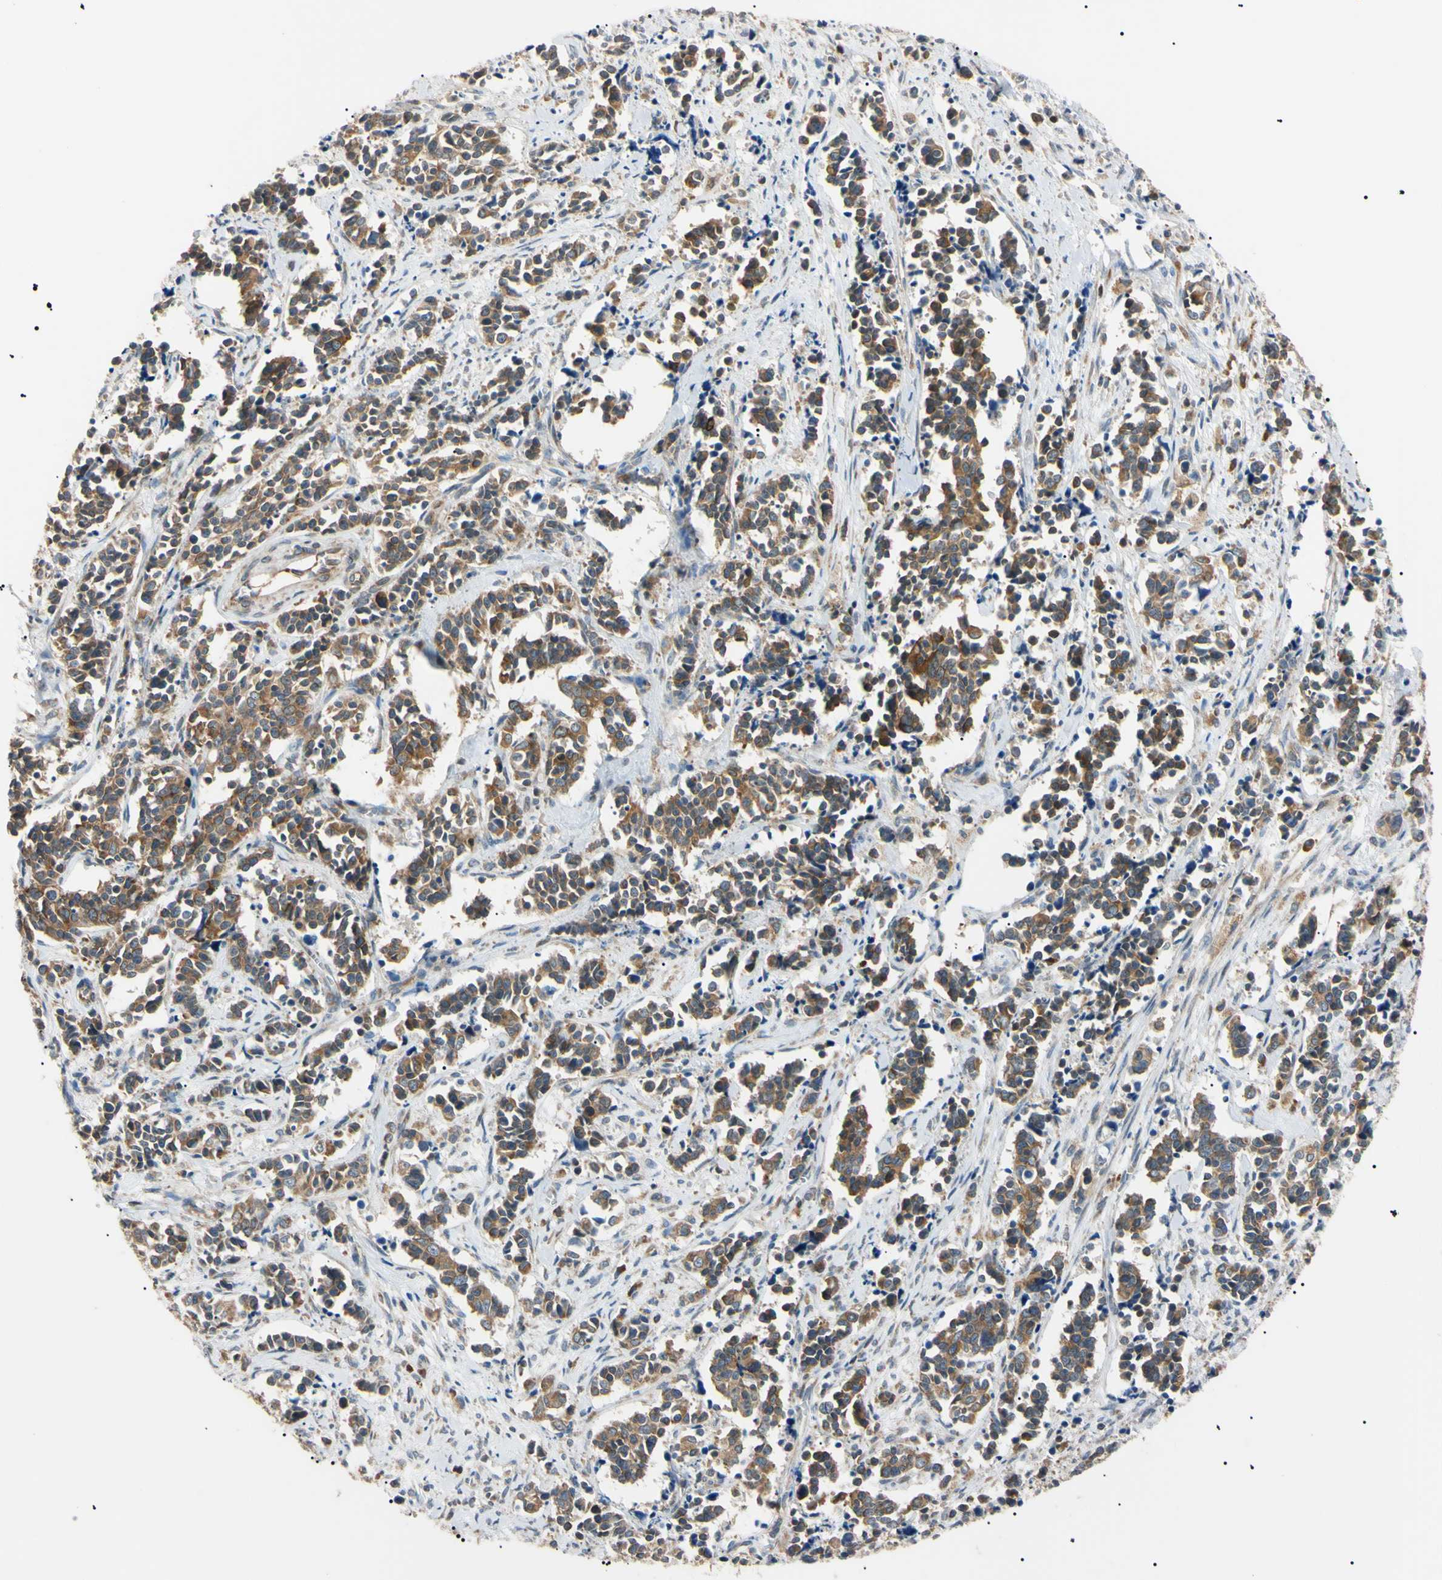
{"staining": {"intensity": "moderate", "quantity": ">75%", "location": "cytoplasmic/membranous"}, "tissue": "cervical cancer", "cell_type": "Tumor cells", "image_type": "cancer", "snomed": [{"axis": "morphology", "description": "Normal tissue, NOS"}, {"axis": "morphology", "description": "Squamous cell carcinoma, NOS"}, {"axis": "topography", "description": "Cervix"}], "caption": "Cervical squamous cell carcinoma tissue demonstrates moderate cytoplasmic/membranous positivity in approximately >75% of tumor cells", "gene": "VAPA", "patient": {"sex": "female", "age": 35}}